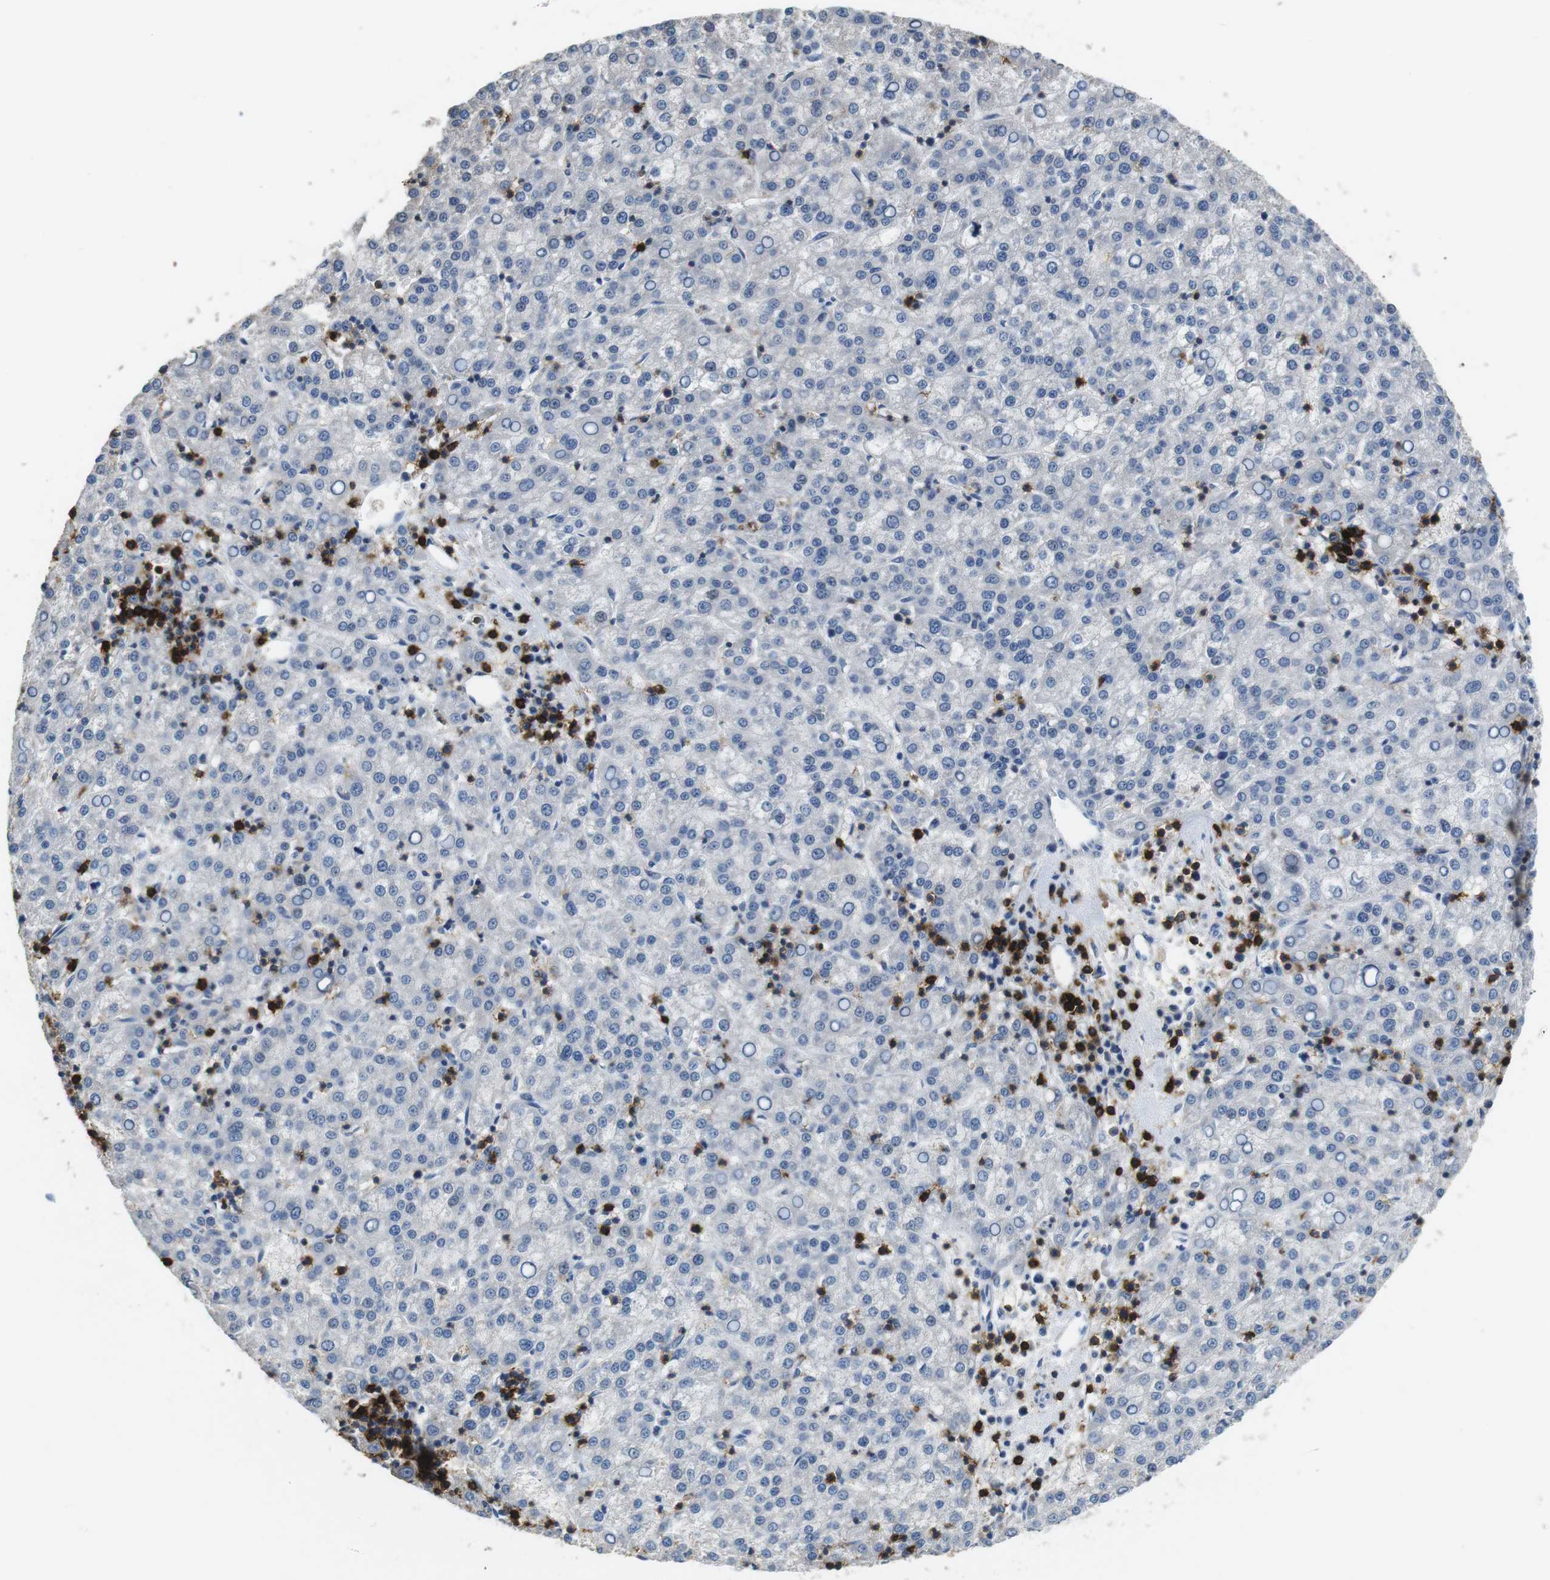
{"staining": {"intensity": "negative", "quantity": "none", "location": "none"}, "tissue": "liver cancer", "cell_type": "Tumor cells", "image_type": "cancer", "snomed": [{"axis": "morphology", "description": "Carcinoma, Hepatocellular, NOS"}, {"axis": "topography", "description": "Liver"}], "caption": "DAB (3,3'-diaminobenzidine) immunohistochemical staining of human liver cancer (hepatocellular carcinoma) shows no significant expression in tumor cells.", "gene": "CD6", "patient": {"sex": "female", "age": 58}}